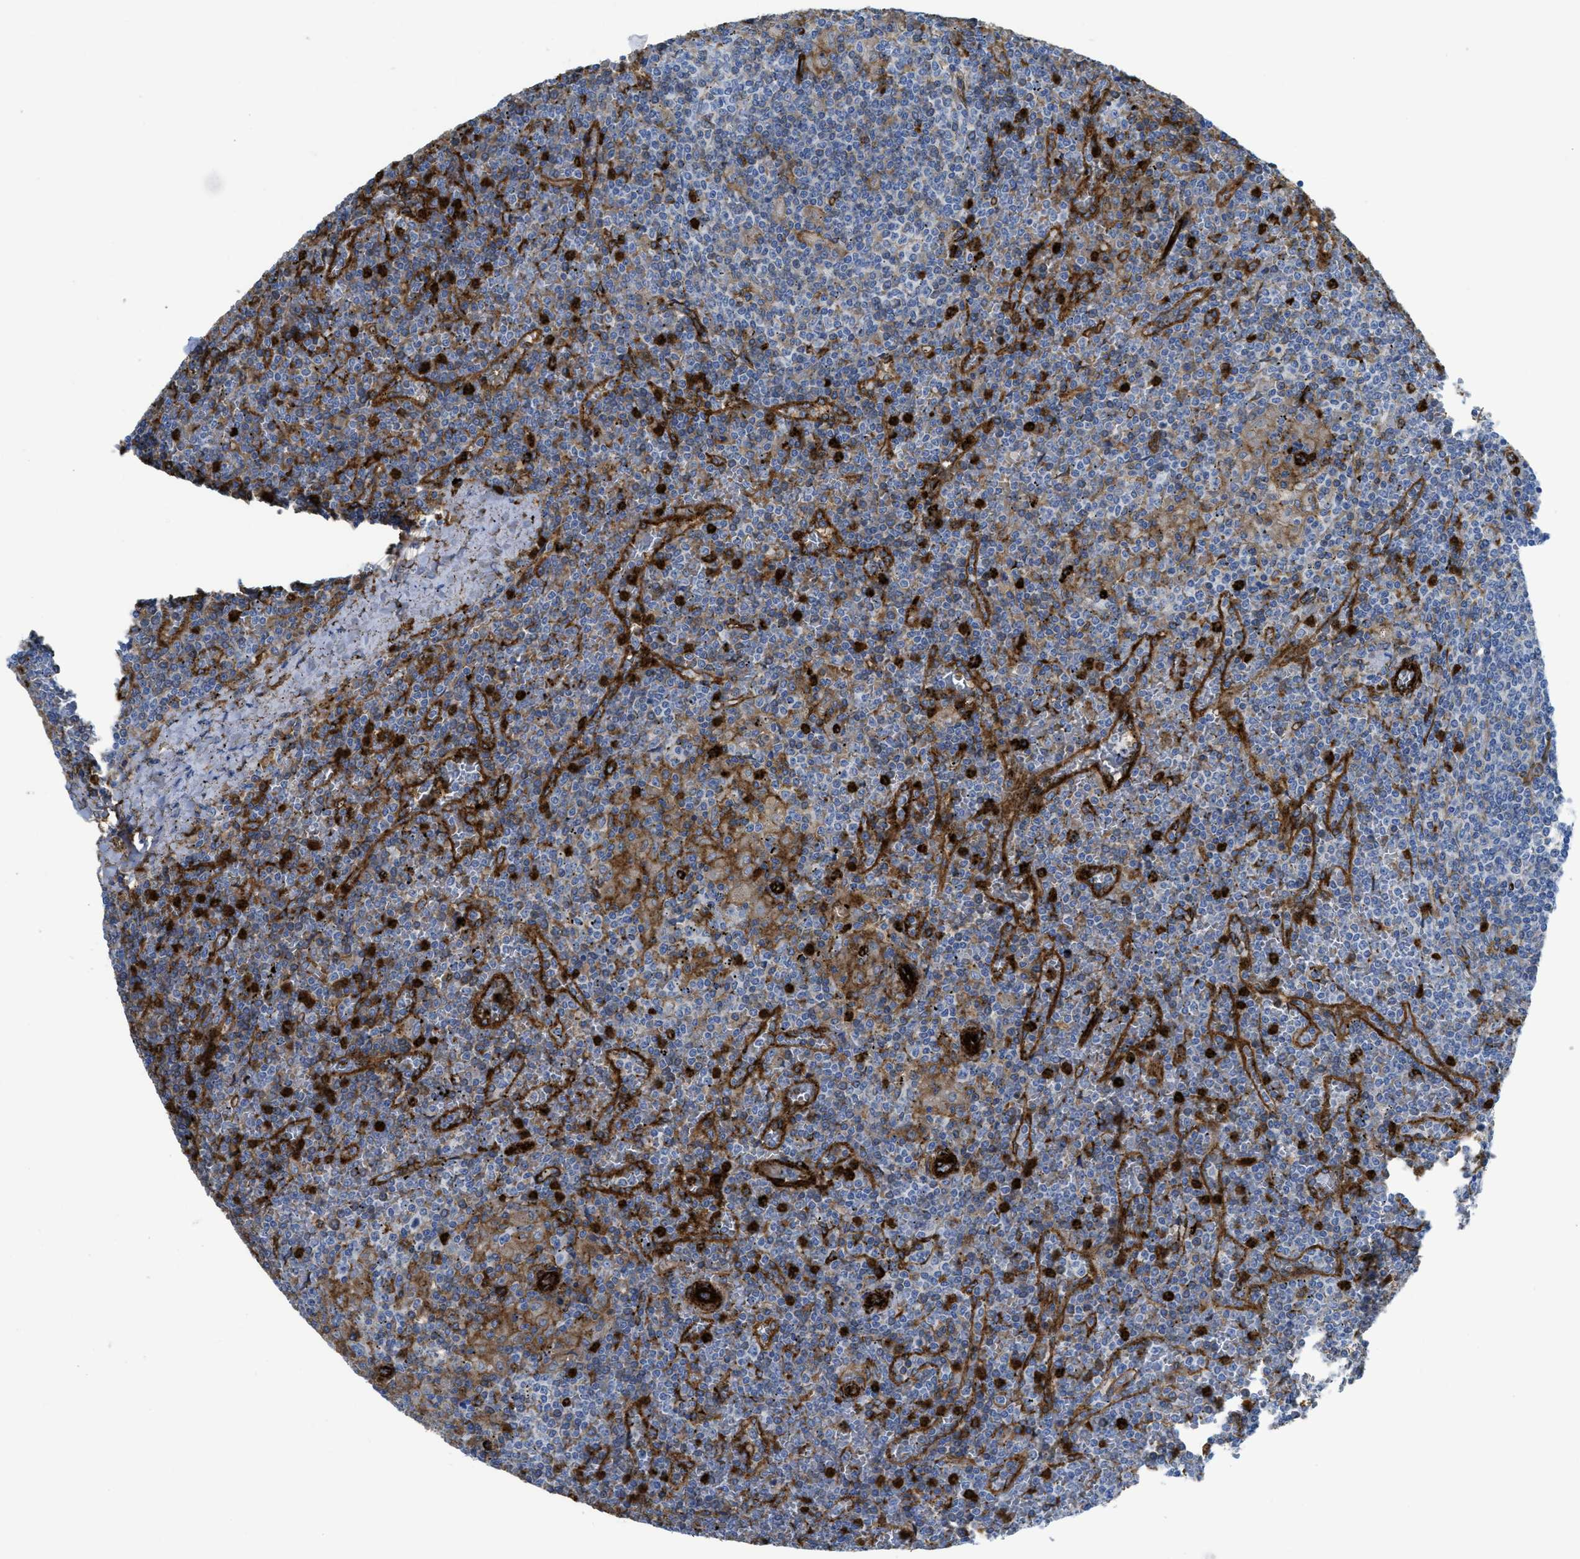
{"staining": {"intensity": "weak", "quantity": "<25%", "location": "cytoplasmic/membranous"}, "tissue": "lymphoma", "cell_type": "Tumor cells", "image_type": "cancer", "snomed": [{"axis": "morphology", "description": "Malignant lymphoma, non-Hodgkin's type, Low grade"}, {"axis": "topography", "description": "Spleen"}], "caption": "DAB (3,3'-diaminobenzidine) immunohistochemical staining of lymphoma exhibits no significant staining in tumor cells.", "gene": "HIP1", "patient": {"sex": "female", "age": 19}}